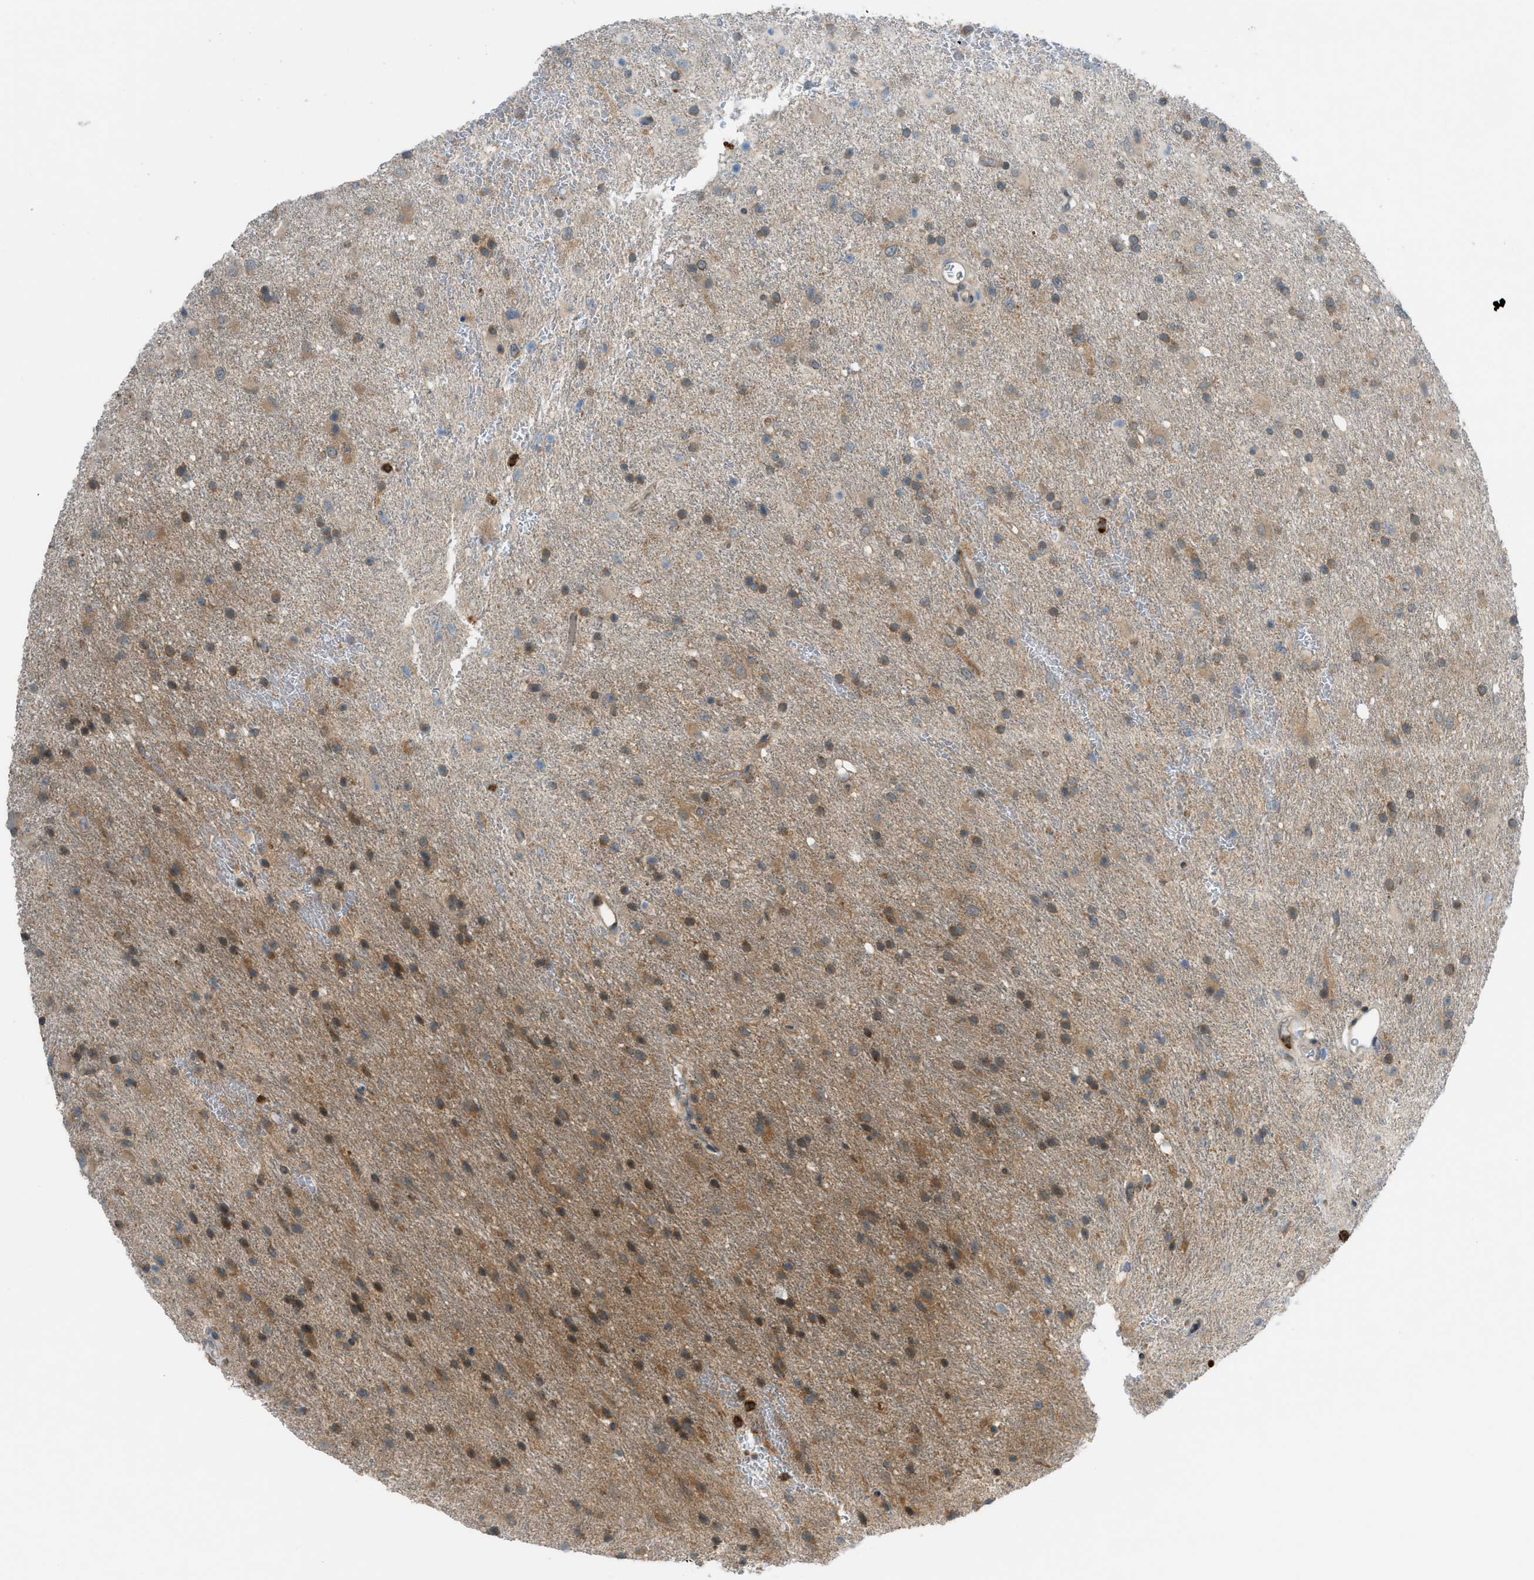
{"staining": {"intensity": "moderate", "quantity": ">75%", "location": "cytoplasmic/membranous"}, "tissue": "glioma", "cell_type": "Tumor cells", "image_type": "cancer", "snomed": [{"axis": "morphology", "description": "Glioma, malignant, Low grade"}, {"axis": "topography", "description": "Brain"}], "caption": "About >75% of tumor cells in human malignant glioma (low-grade) display moderate cytoplasmic/membranous protein expression as visualized by brown immunohistochemical staining.", "gene": "DYRK1A", "patient": {"sex": "male", "age": 77}}